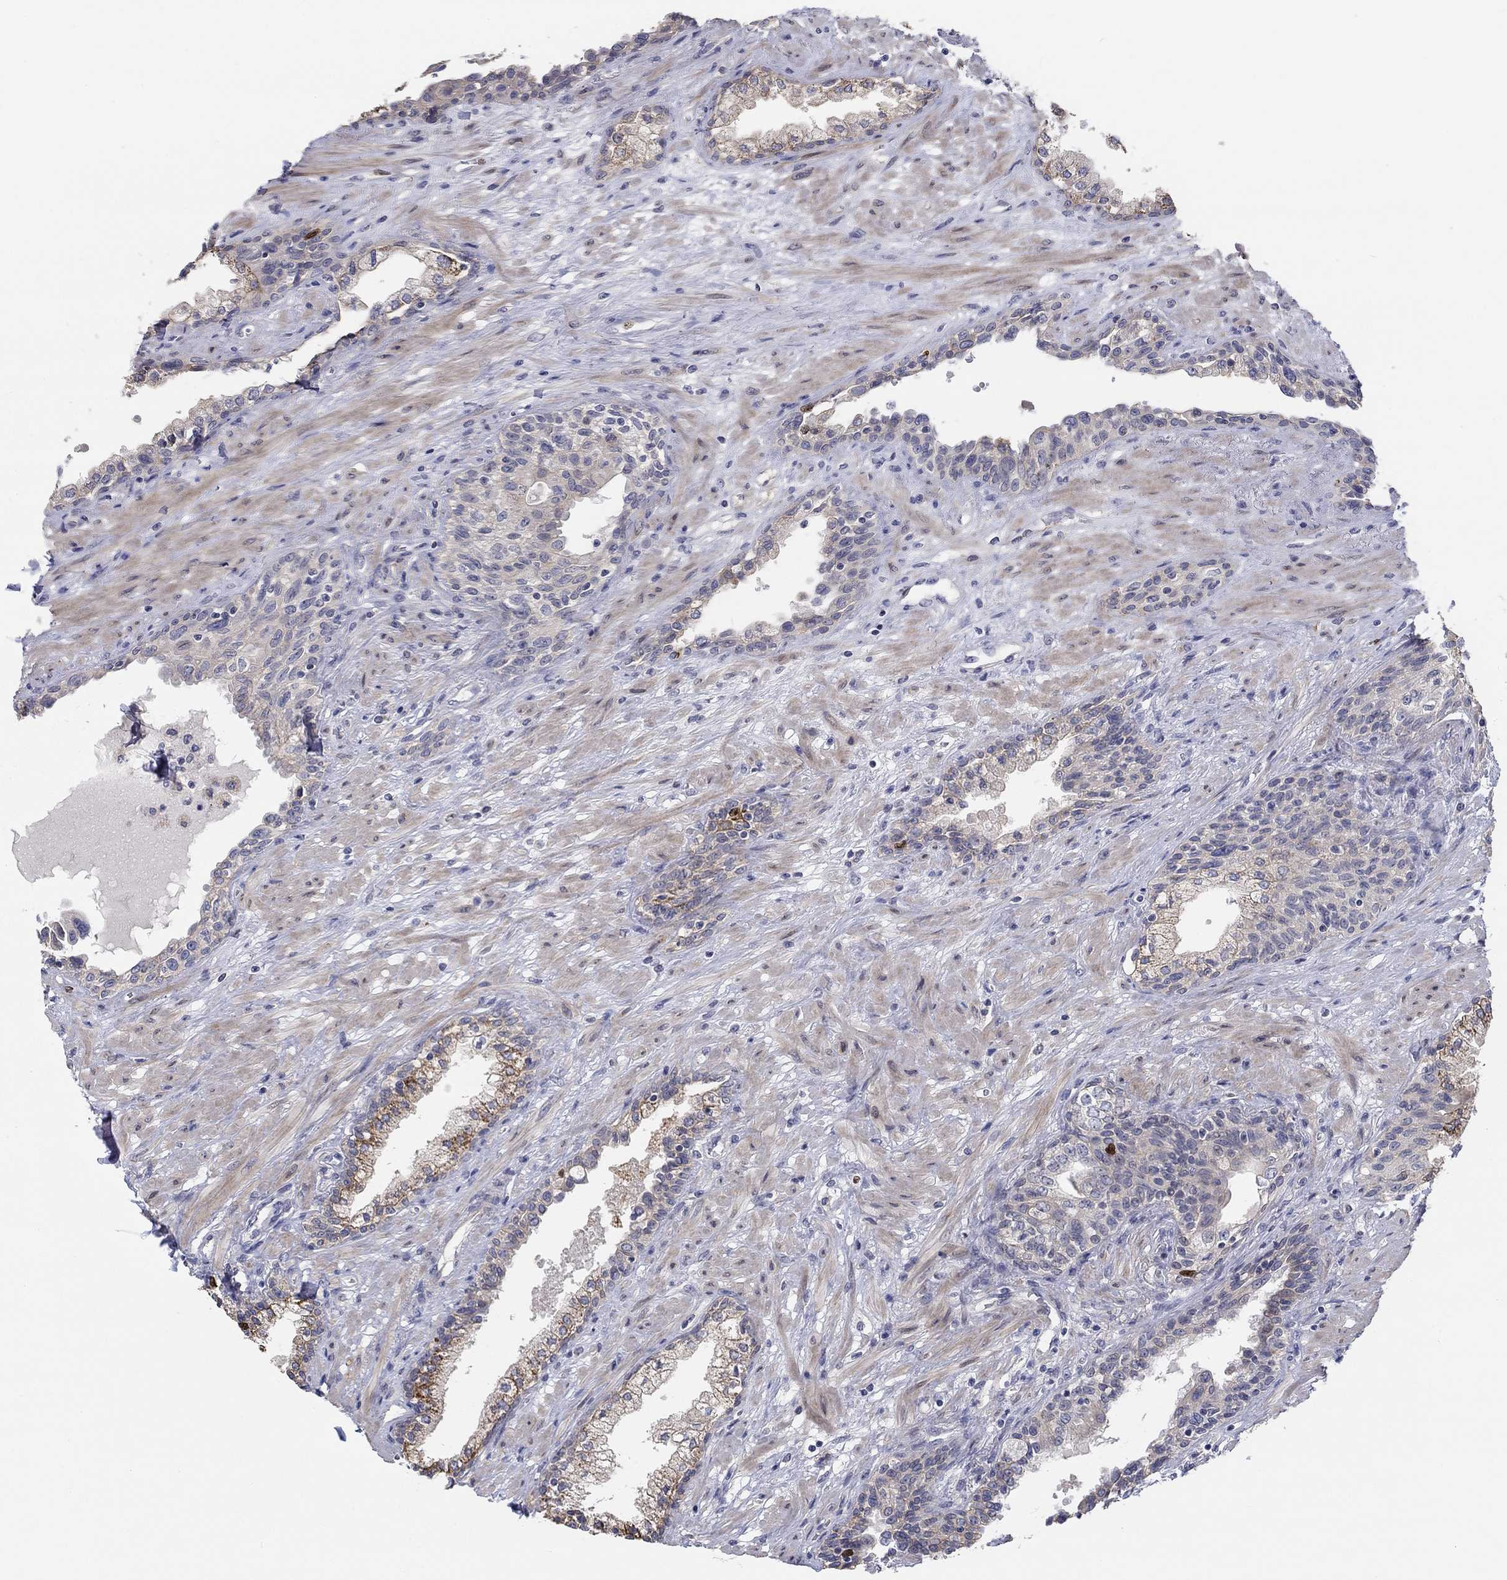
{"staining": {"intensity": "strong", "quantity": "<25%", "location": "cytoplasmic/membranous,nuclear"}, "tissue": "prostate", "cell_type": "Glandular cells", "image_type": "normal", "snomed": [{"axis": "morphology", "description": "Normal tissue, NOS"}, {"axis": "topography", "description": "Prostate"}], "caption": "High-power microscopy captured an IHC photomicrograph of unremarkable prostate, revealing strong cytoplasmic/membranous,nuclear staining in approximately <25% of glandular cells. The protein is stained brown, and the nuclei are stained in blue (DAB (3,3'-diaminobenzidine) IHC with brightfield microscopy, high magnification).", "gene": "PRC1", "patient": {"sex": "male", "age": 63}}